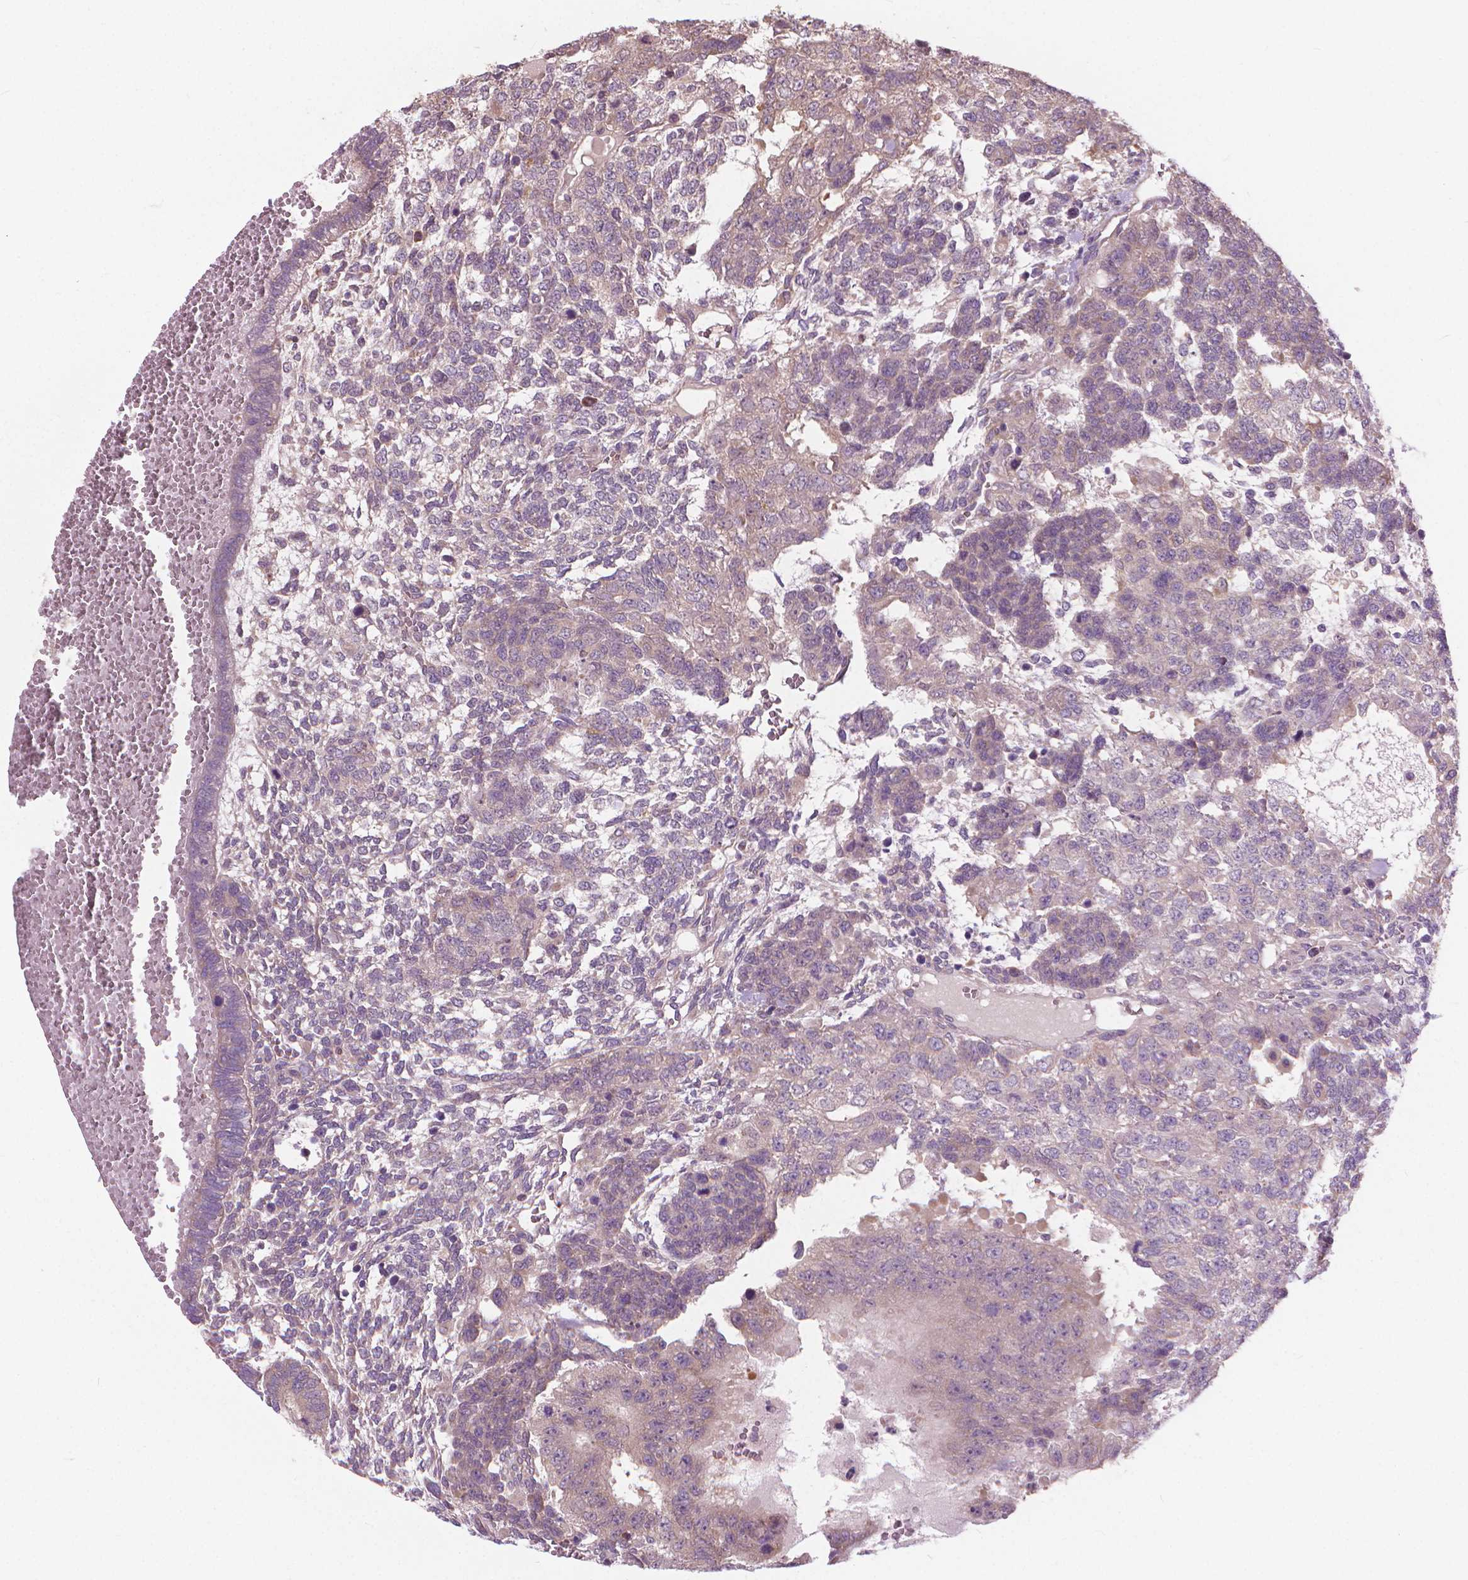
{"staining": {"intensity": "weak", "quantity": "<25%", "location": "cytoplasmic/membranous"}, "tissue": "testis cancer", "cell_type": "Tumor cells", "image_type": "cancer", "snomed": [{"axis": "morphology", "description": "Normal tissue, NOS"}, {"axis": "morphology", "description": "Carcinoma, Embryonal, NOS"}, {"axis": "topography", "description": "Testis"}, {"axis": "topography", "description": "Epididymis"}], "caption": "Tumor cells show no significant protein staining in testis cancer (embryonal carcinoma). (DAB IHC, high magnification).", "gene": "NUDT1", "patient": {"sex": "male", "age": 23}}